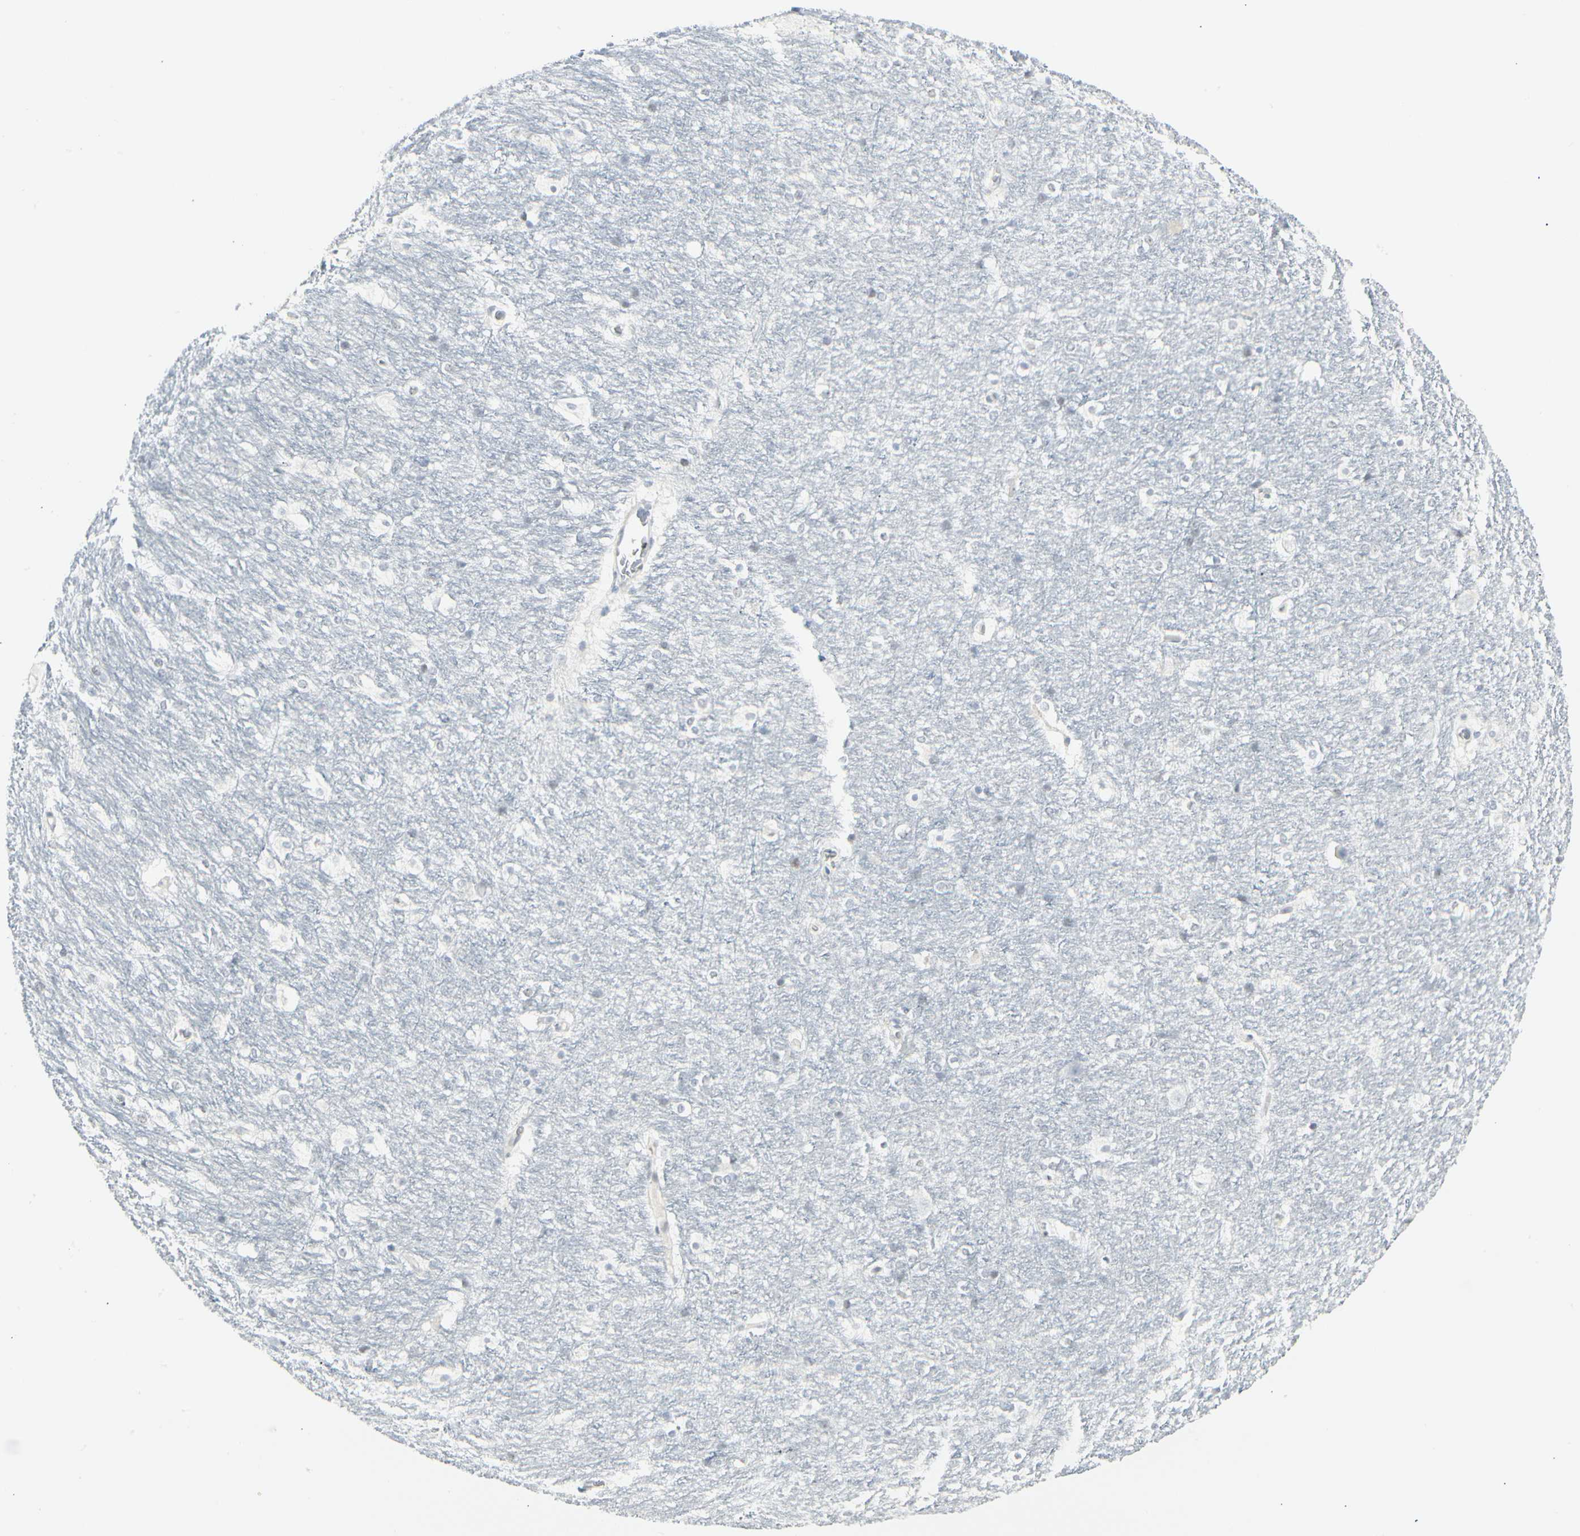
{"staining": {"intensity": "negative", "quantity": "none", "location": "none"}, "tissue": "hippocampus", "cell_type": "Glial cells", "image_type": "normal", "snomed": [{"axis": "morphology", "description": "Normal tissue, NOS"}, {"axis": "topography", "description": "Hippocampus"}], "caption": "Immunohistochemical staining of unremarkable hippocampus displays no significant expression in glial cells. Nuclei are stained in blue.", "gene": "ZBTB7B", "patient": {"sex": "female", "age": 19}}